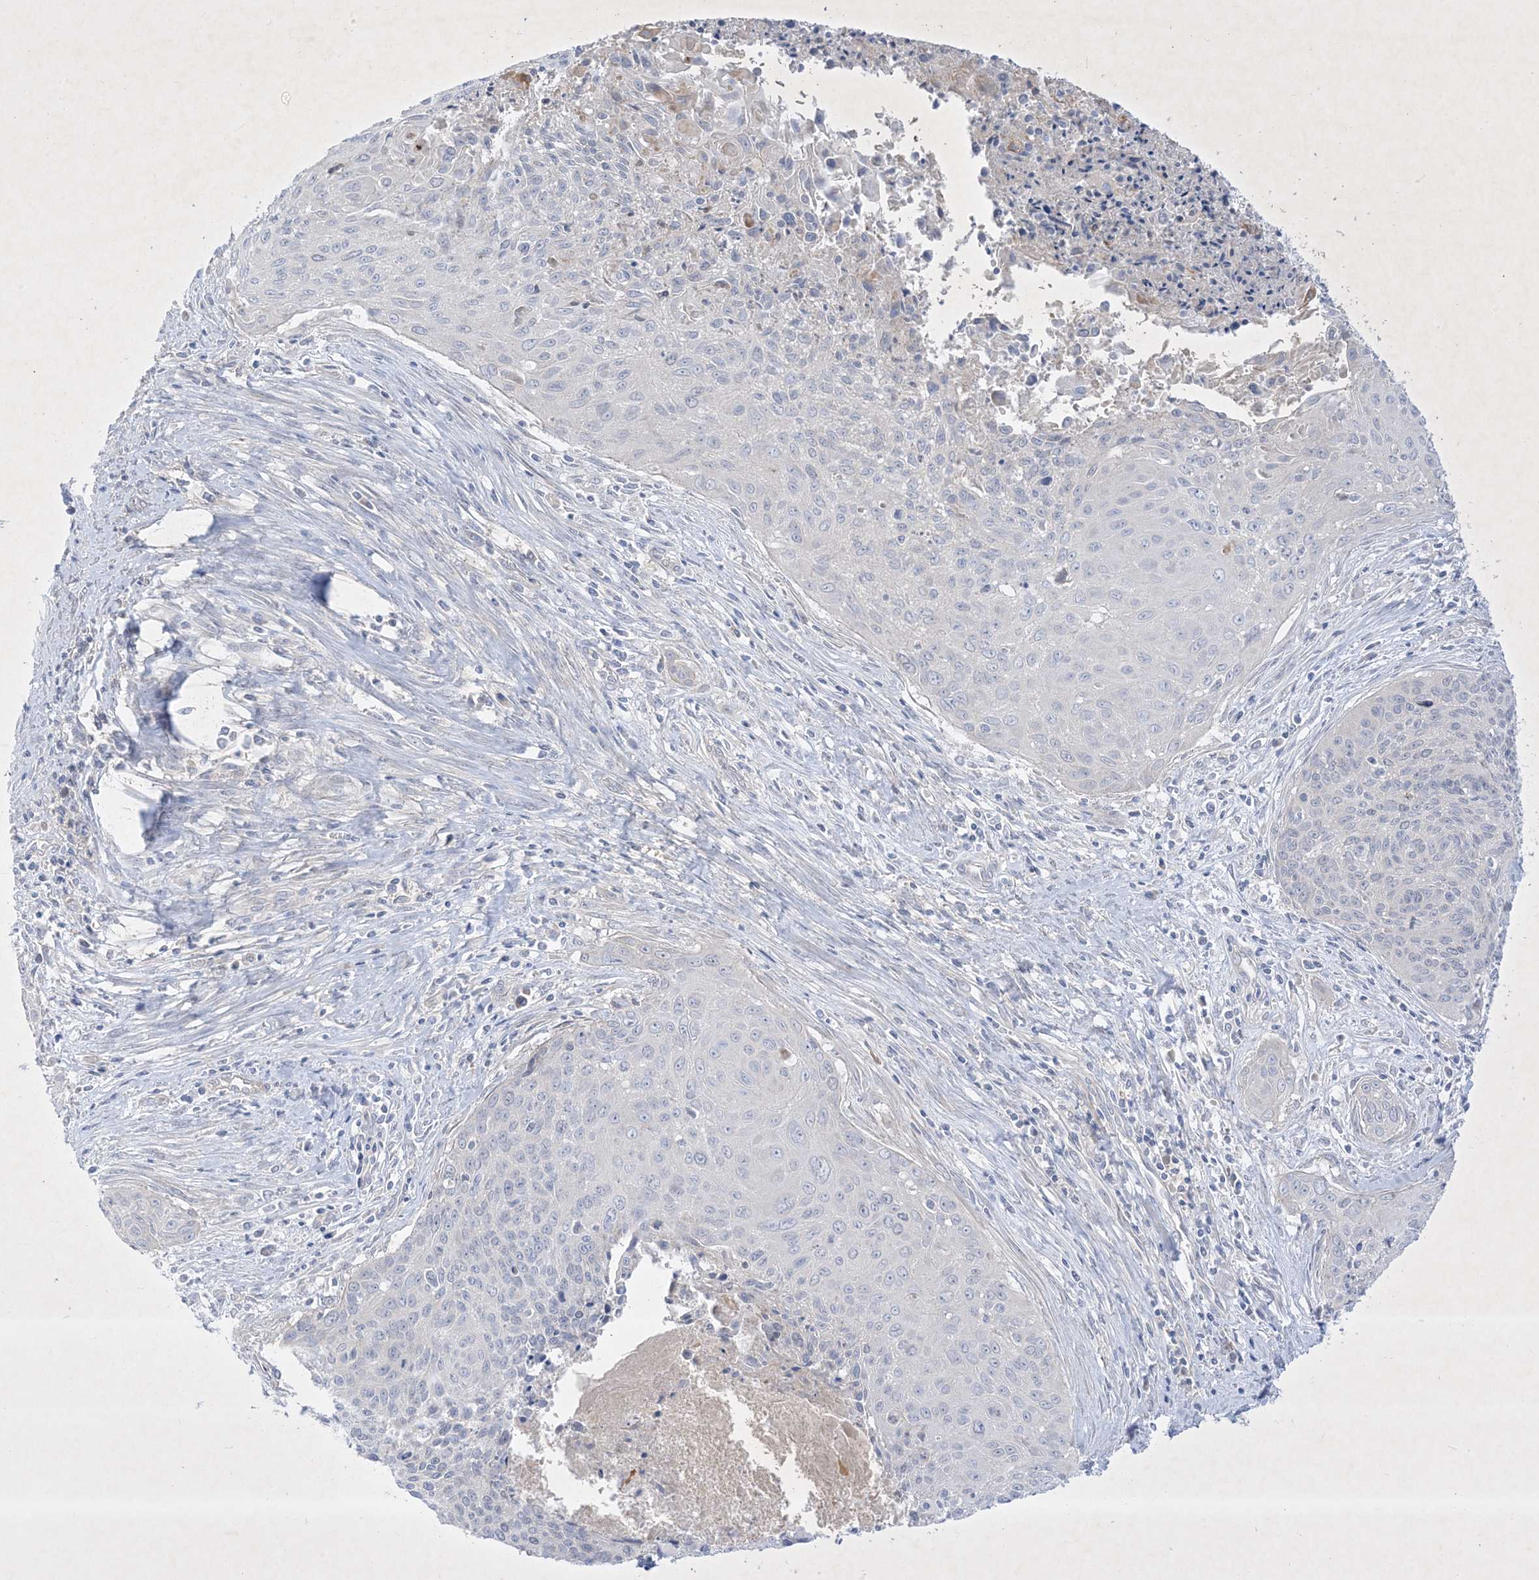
{"staining": {"intensity": "negative", "quantity": "none", "location": "none"}, "tissue": "cervical cancer", "cell_type": "Tumor cells", "image_type": "cancer", "snomed": [{"axis": "morphology", "description": "Squamous cell carcinoma, NOS"}, {"axis": "topography", "description": "Cervix"}], "caption": "Cervical squamous cell carcinoma was stained to show a protein in brown. There is no significant positivity in tumor cells.", "gene": "PLEKHA3", "patient": {"sex": "female", "age": 55}}